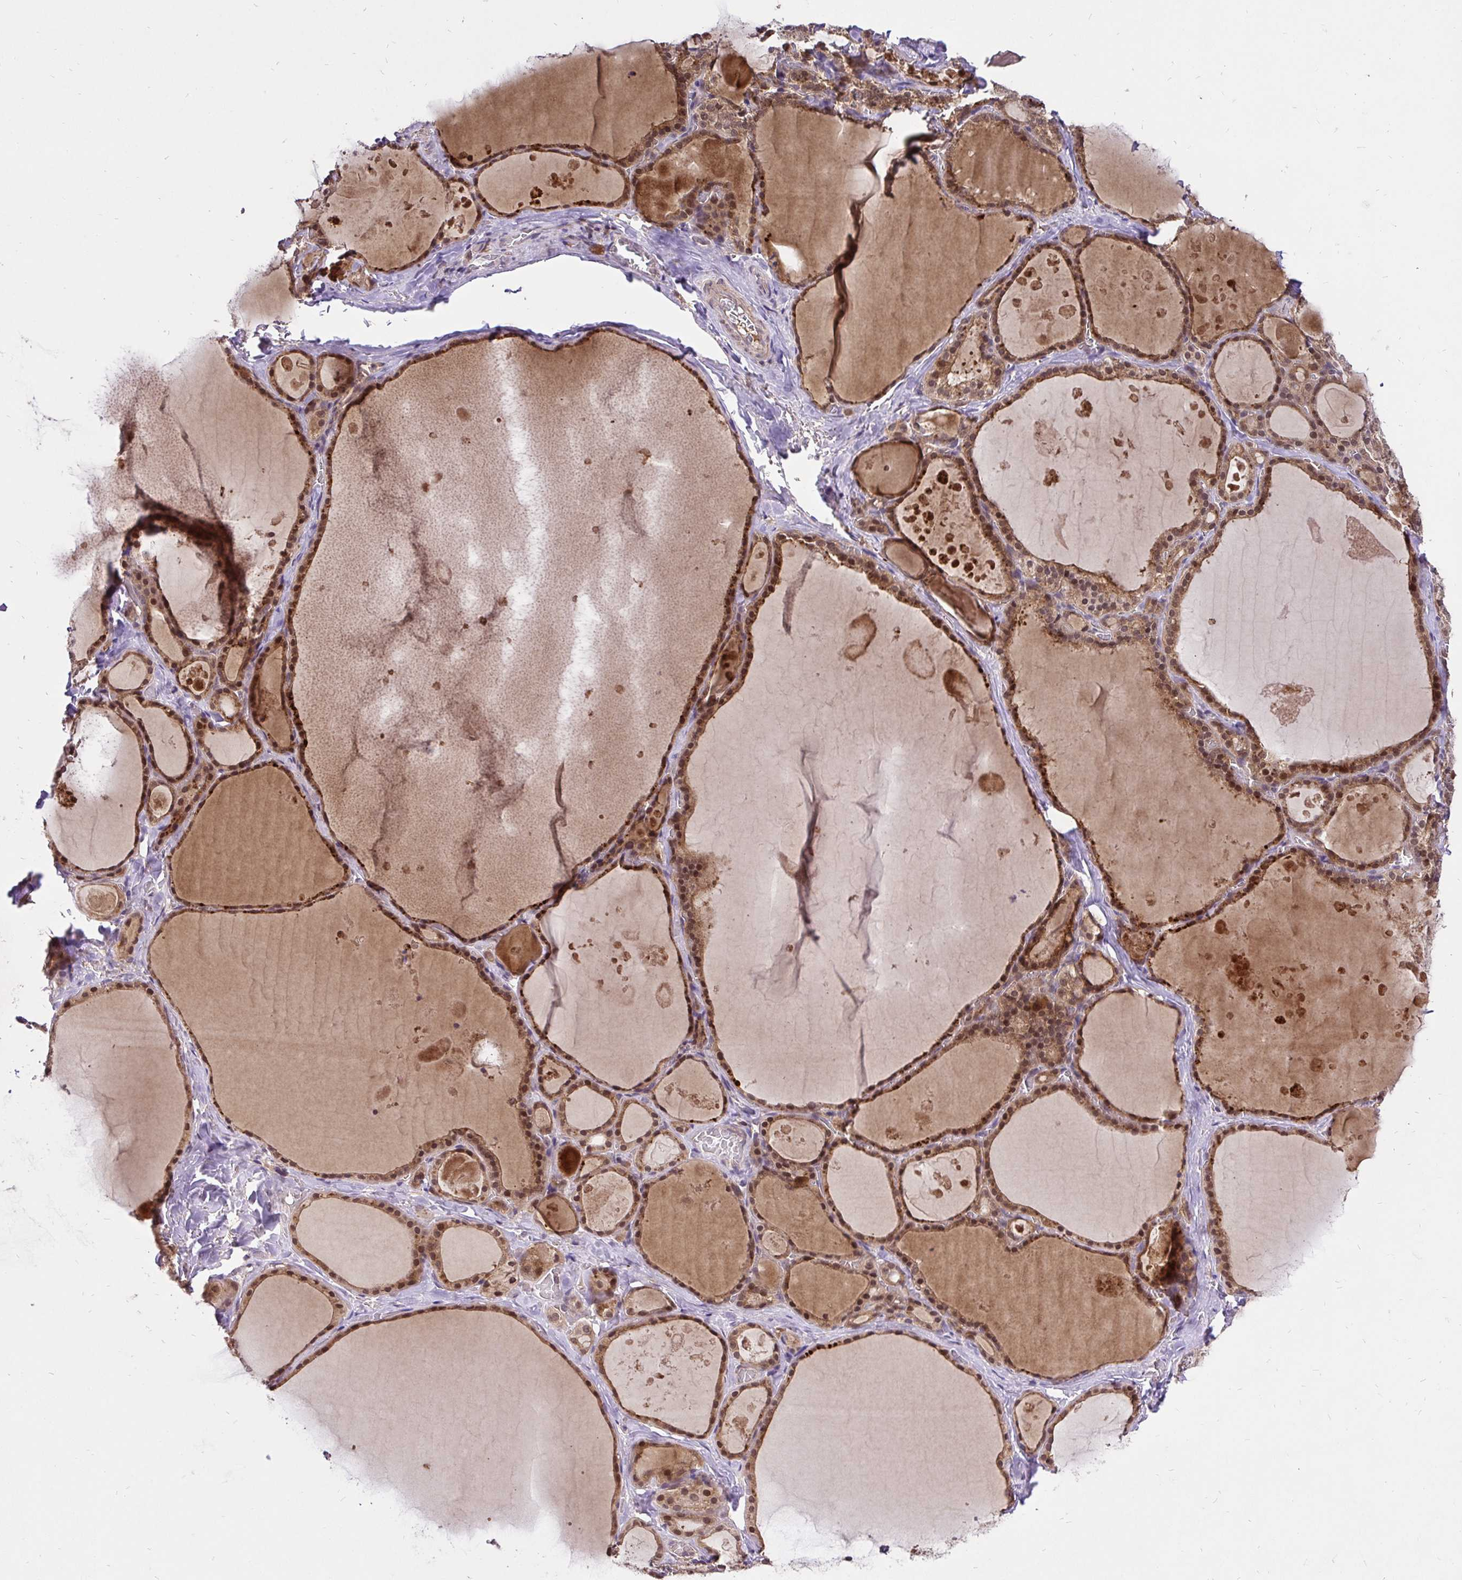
{"staining": {"intensity": "moderate", "quantity": ">75%", "location": "cytoplasmic/membranous,nuclear"}, "tissue": "thyroid gland", "cell_type": "Glandular cells", "image_type": "normal", "snomed": [{"axis": "morphology", "description": "Normal tissue, NOS"}, {"axis": "topography", "description": "Thyroid gland"}], "caption": "This is an image of immunohistochemistry (IHC) staining of normal thyroid gland, which shows moderate expression in the cytoplasmic/membranous,nuclear of glandular cells.", "gene": "UBE2M", "patient": {"sex": "male", "age": 56}}